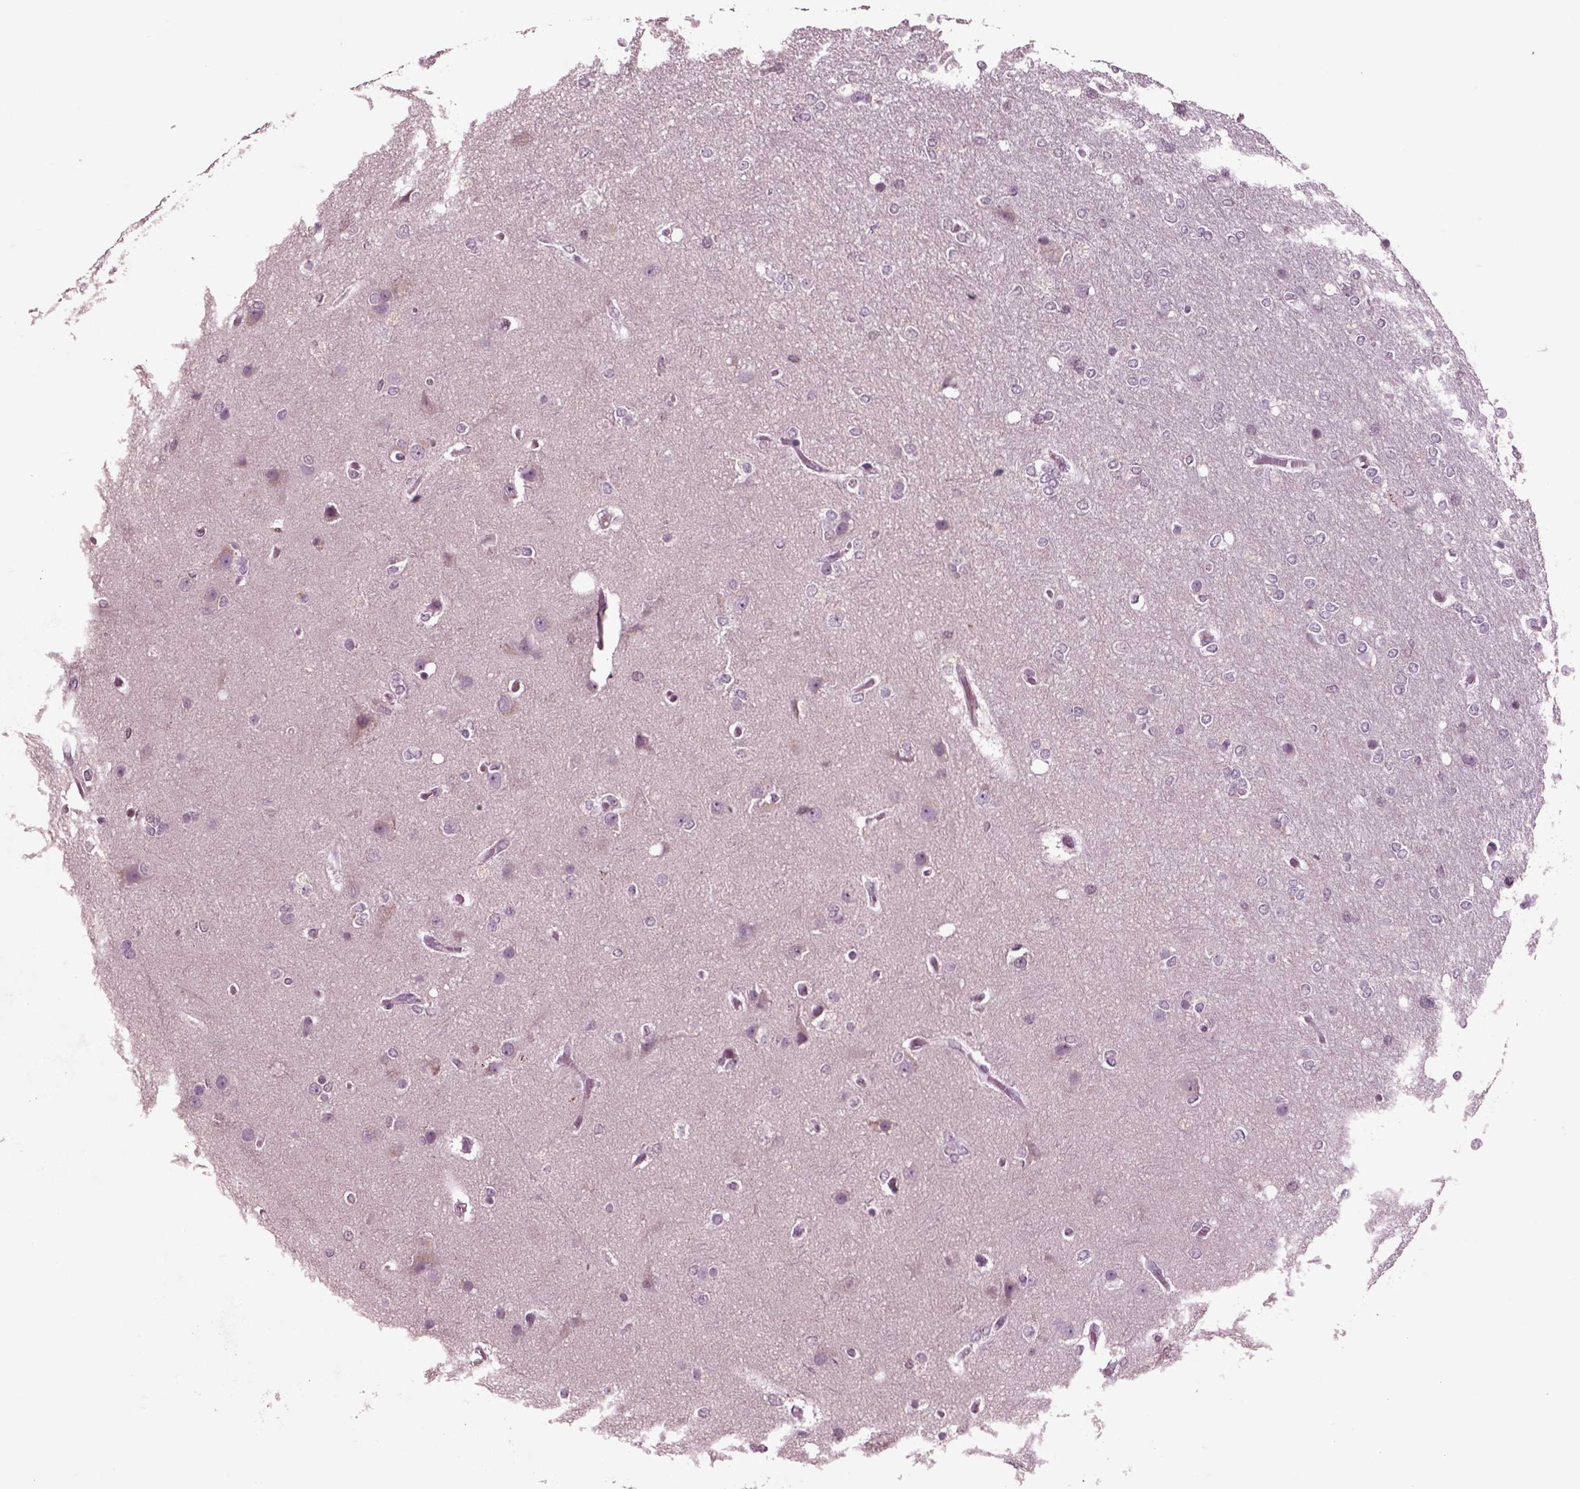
{"staining": {"intensity": "negative", "quantity": "none", "location": "none"}, "tissue": "glioma", "cell_type": "Tumor cells", "image_type": "cancer", "snomed": [{"axis": "morphology", "description": "Glioma, malignant, High grade"}, {"axis": "topography", "description": "Brain"}], "caption": "High power microscopy histopathology image of an immunohistochemistry image of high-grade glioma (malignant), revealing no significant positivity in tumor cells. The staining is performed using DAB (3,3'-diaminobenzidine) brown chromogen with nuclei counter-stained in using hematoxylin.", "gene": "CHGB", "patient": {"sex": "female", "age": 61}}